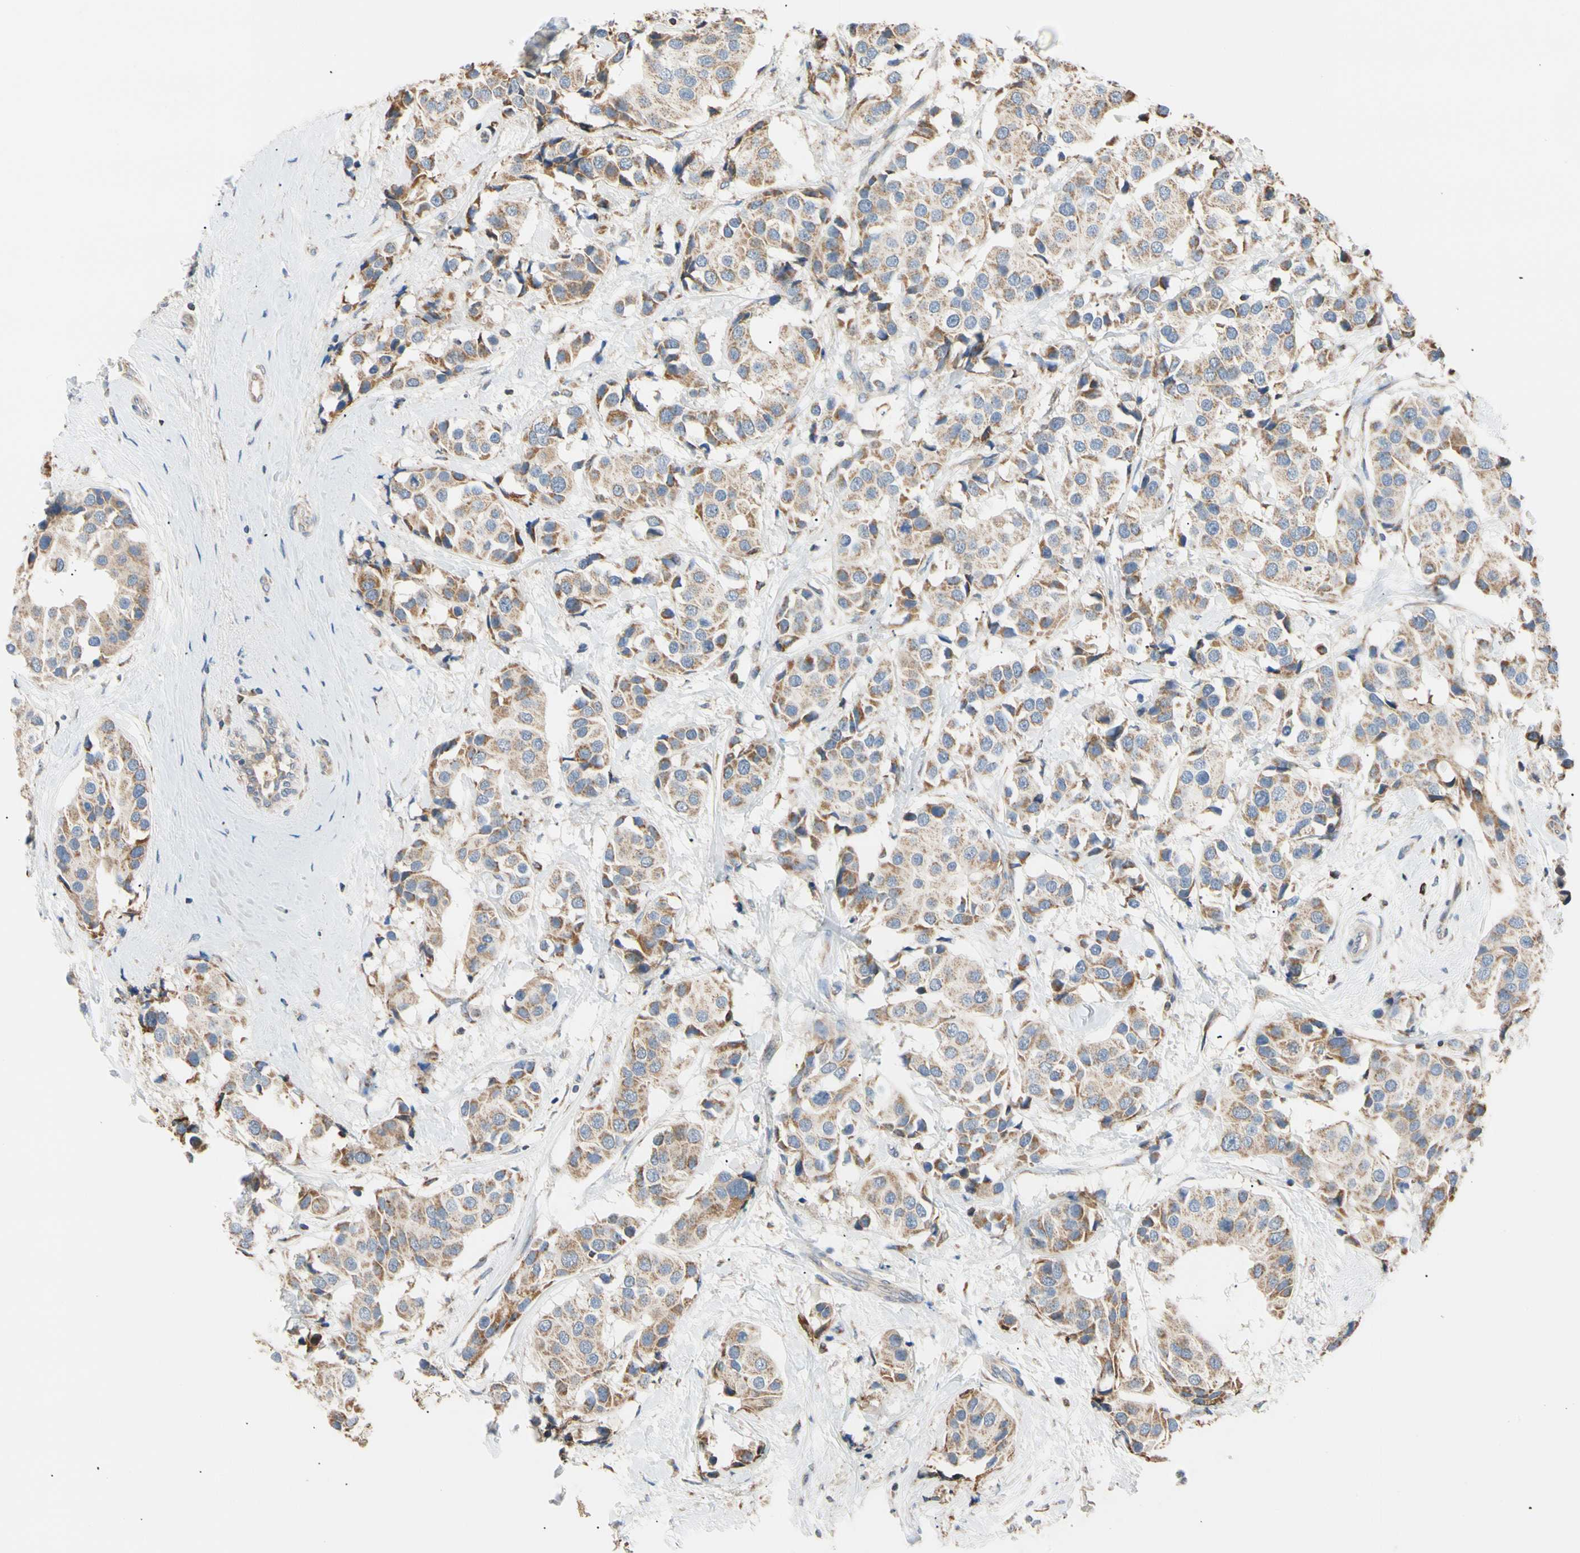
{"staining": {"intensity": "weak", "quantity": ">75%", "location": "cytoplasmic/membranous"}, "tissue": "breast cancer", "cell_type": "Tumor cells", "image_type": "cancer", "snomed": [{"axis": "morphology", "description": "Normal tissue, NOS"}, {"axis": "morphology", "description": "Duct carcinoma"}, {"axis": "topography", "description": "Breast"}], "caption": "A low amount of weak cytoplasmic/membranous staining is identified in about >75% of tumor cells in breast invasive ductal carcinoma tissue.", "gene": "PLGRKT", "patient": {"sex": "female", "age": 39}}